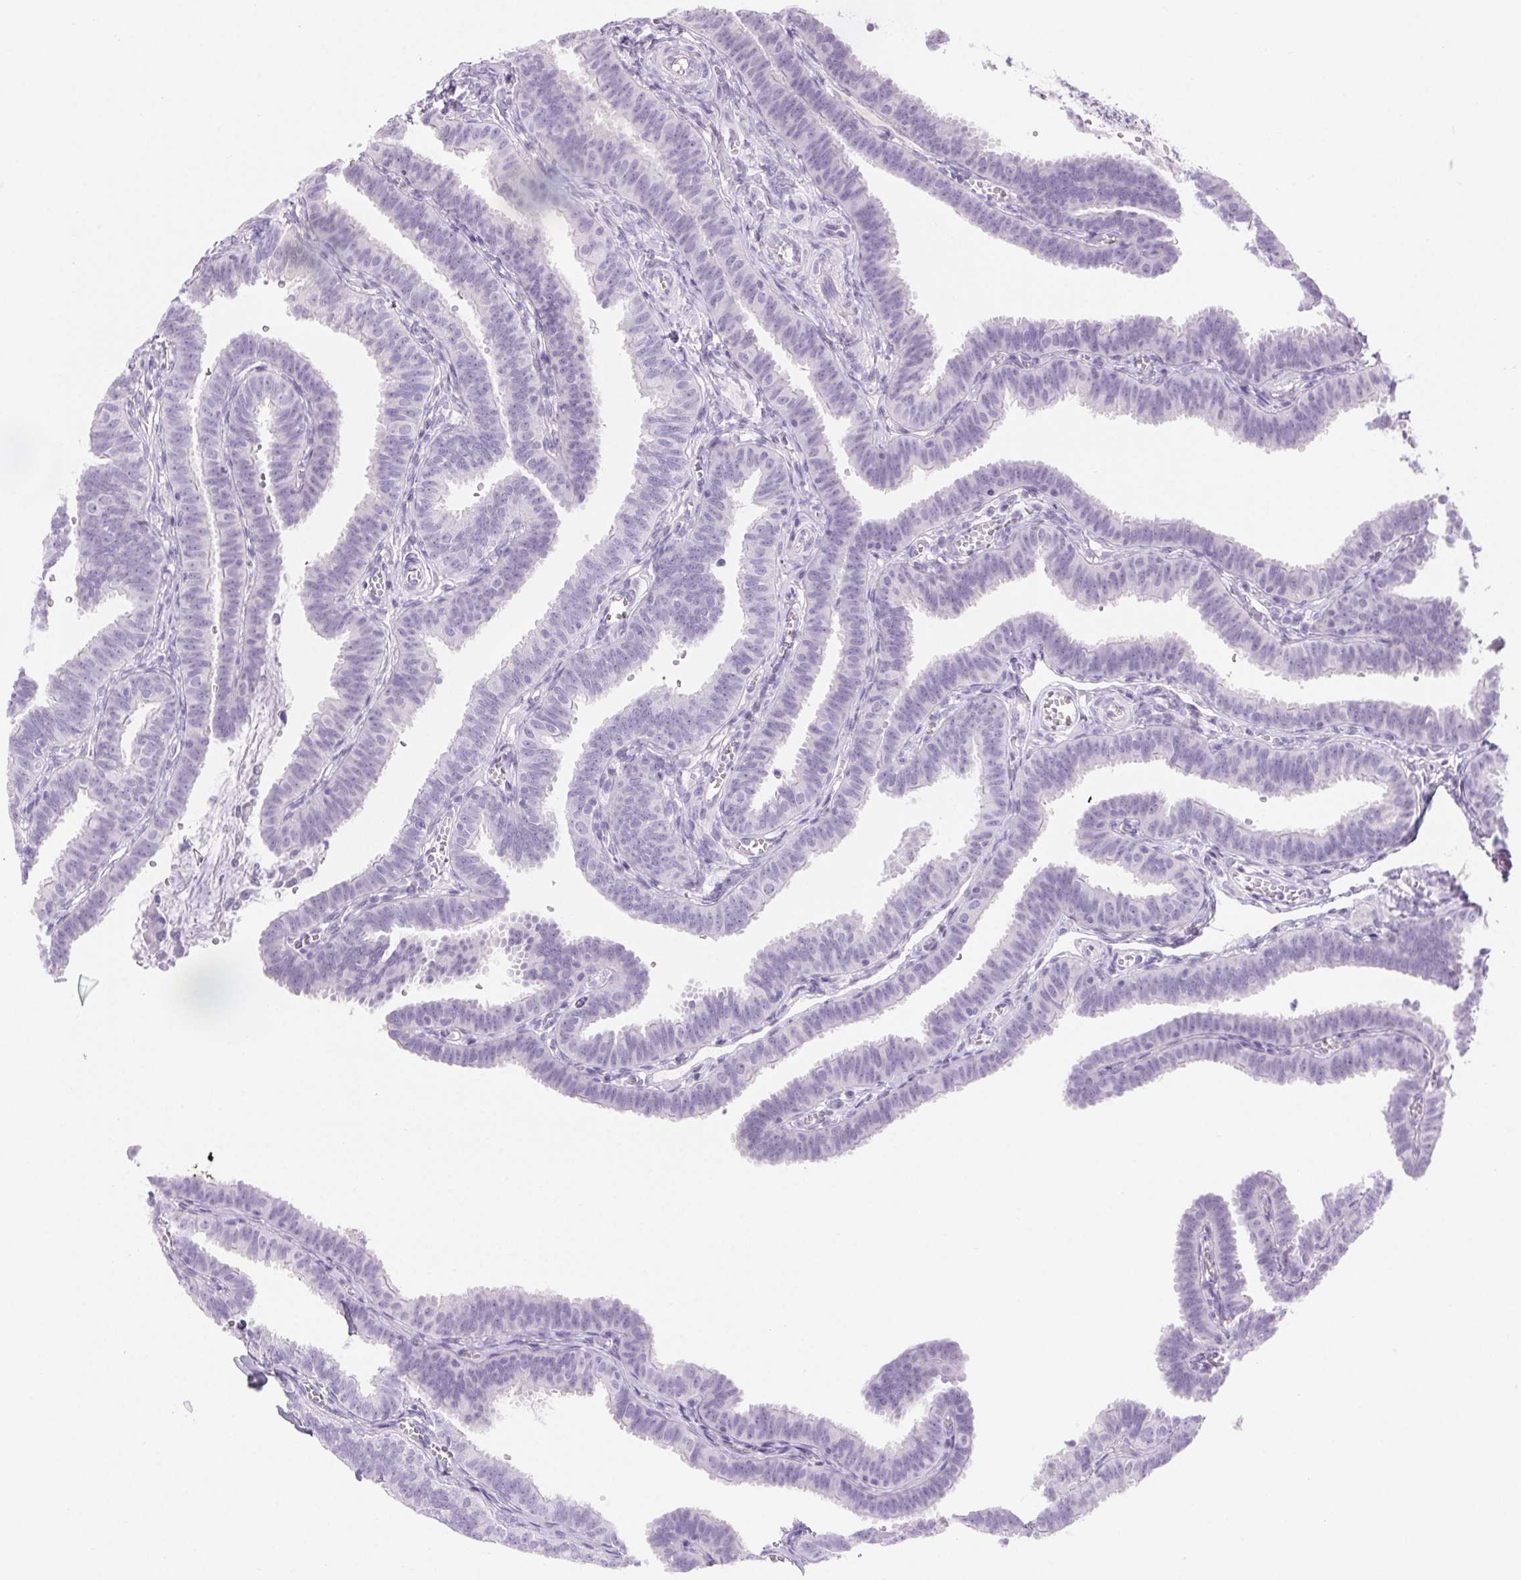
{"staining": {"intensity": "negative", "quantity": "none", "location": "none"}, "tissue": "fallopian tube", "cell_type": "Glandular cells", "image_type": "normal", "snomed": [{"axis": "morphology", "description": "Normal tissue, NOS"}, {"axis": "topography", "description": "Fallopian tube"}], "caption": "Benign fallopian tube was stained to show a protein in brown. There is no significant staining in glandular cells. Brightfield microscopy of immunohistochemistry stained with DAB (brown) and hematoxylin (blue), captured at high magnification.", "gene": "CLDN16", "patient": {"sex": "female", "age": 25}}